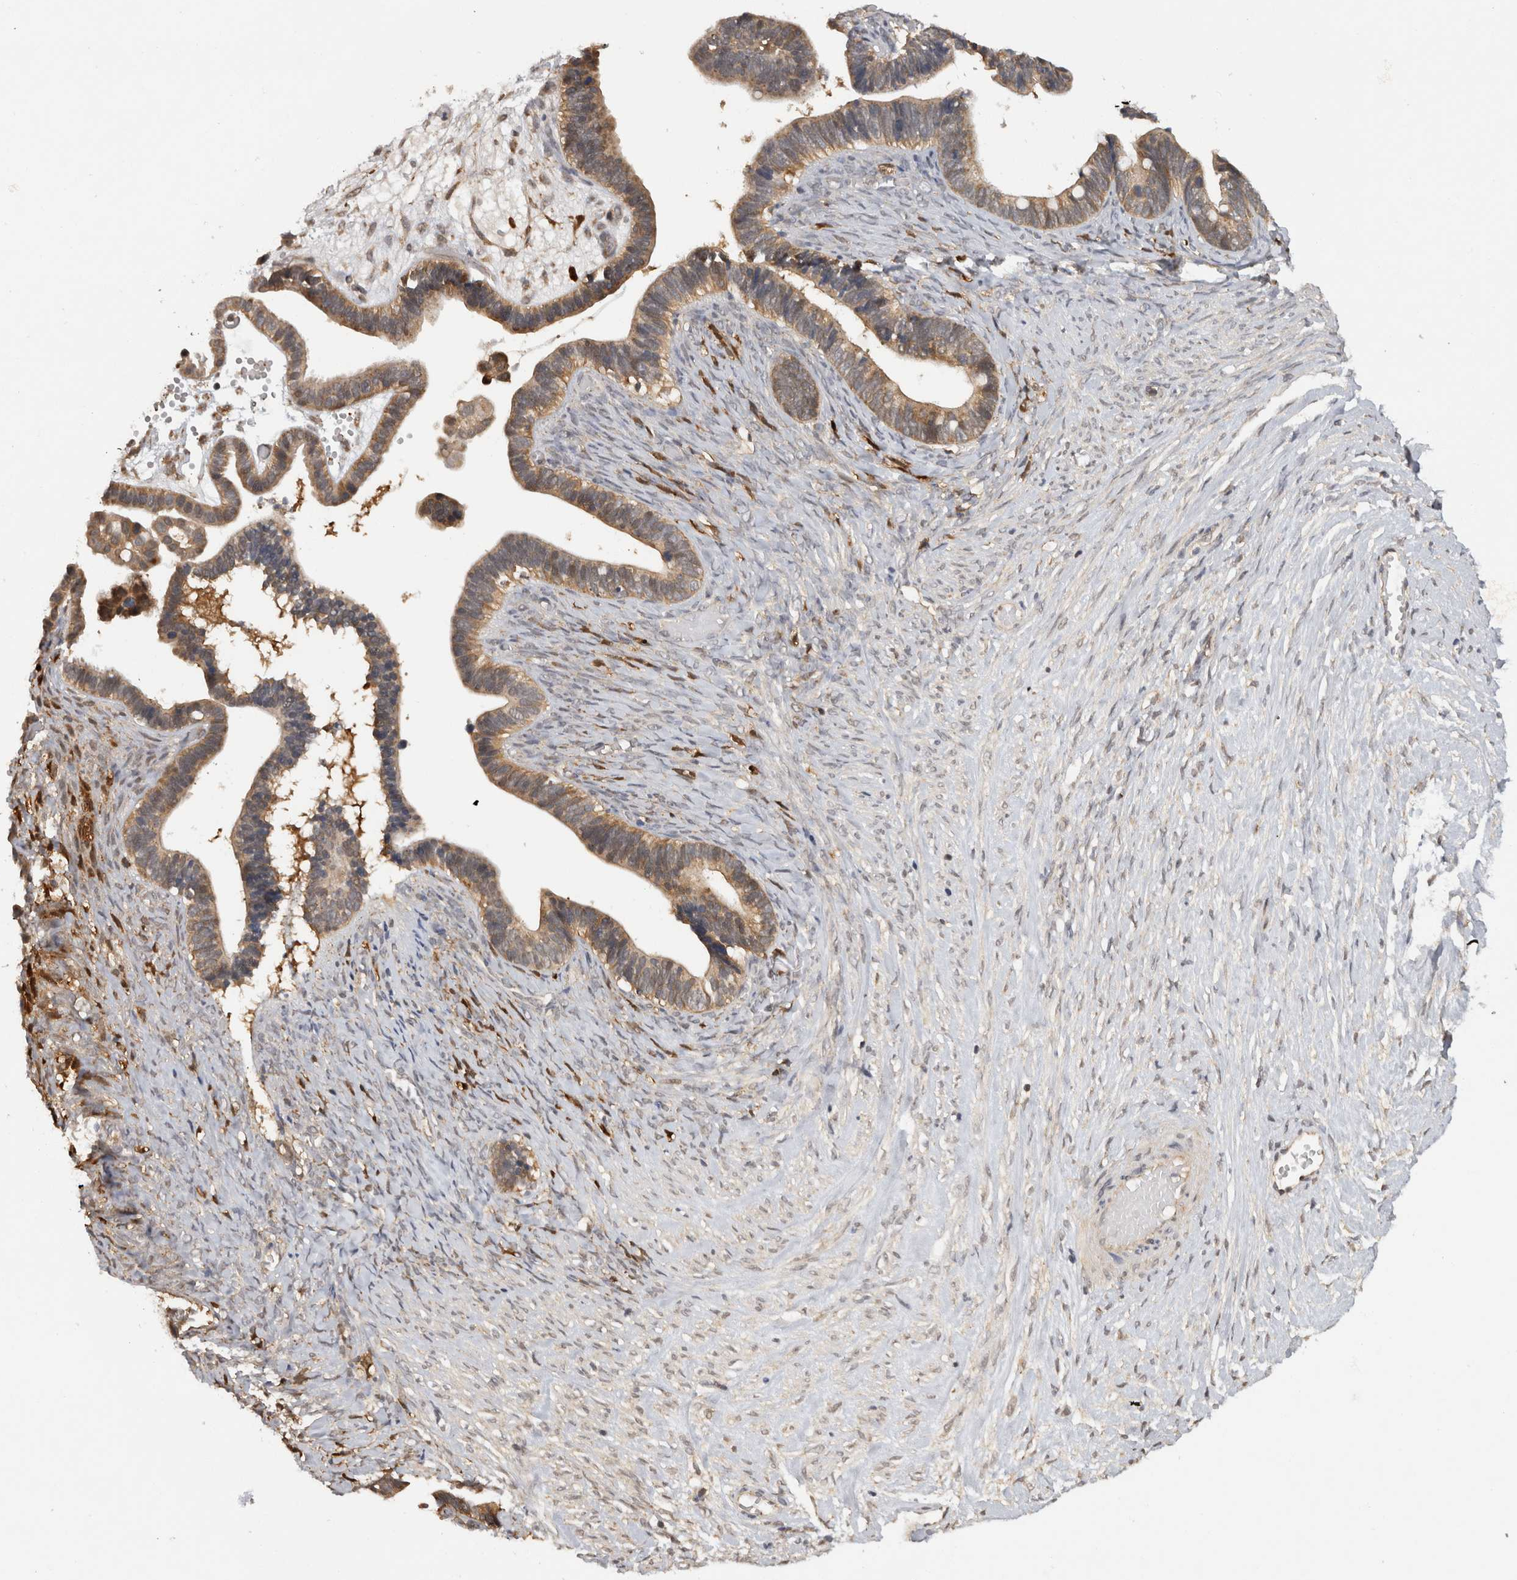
{"staining": {"intensity": "moderate", "quantity": ">75%", "location": "cytoplasmic/membranous"}, "tissue": "ovarian cancer", "cell_type": "Tumor cells", "image_type": "cancer", "snomed": [{"axis": "morphology", "description": "Cystadenocarcinoma, serous, NOS"}, {"axis": "topography", "description": "Ovary"}], "caption": "IHC histopathology image of neoplastic tissue: human ovarian cancer (serous cystadenocarcinoma) stained using immunohistochemistry (IHC) displays medium levels of moderate protein expression localized specifically in the cytoplasmic/membranous of tumor cells, appearing as a cytoplasmic/membranous brown color.", "gene": "ACAT2", "patient": {"sex": "female", "age": 56}}